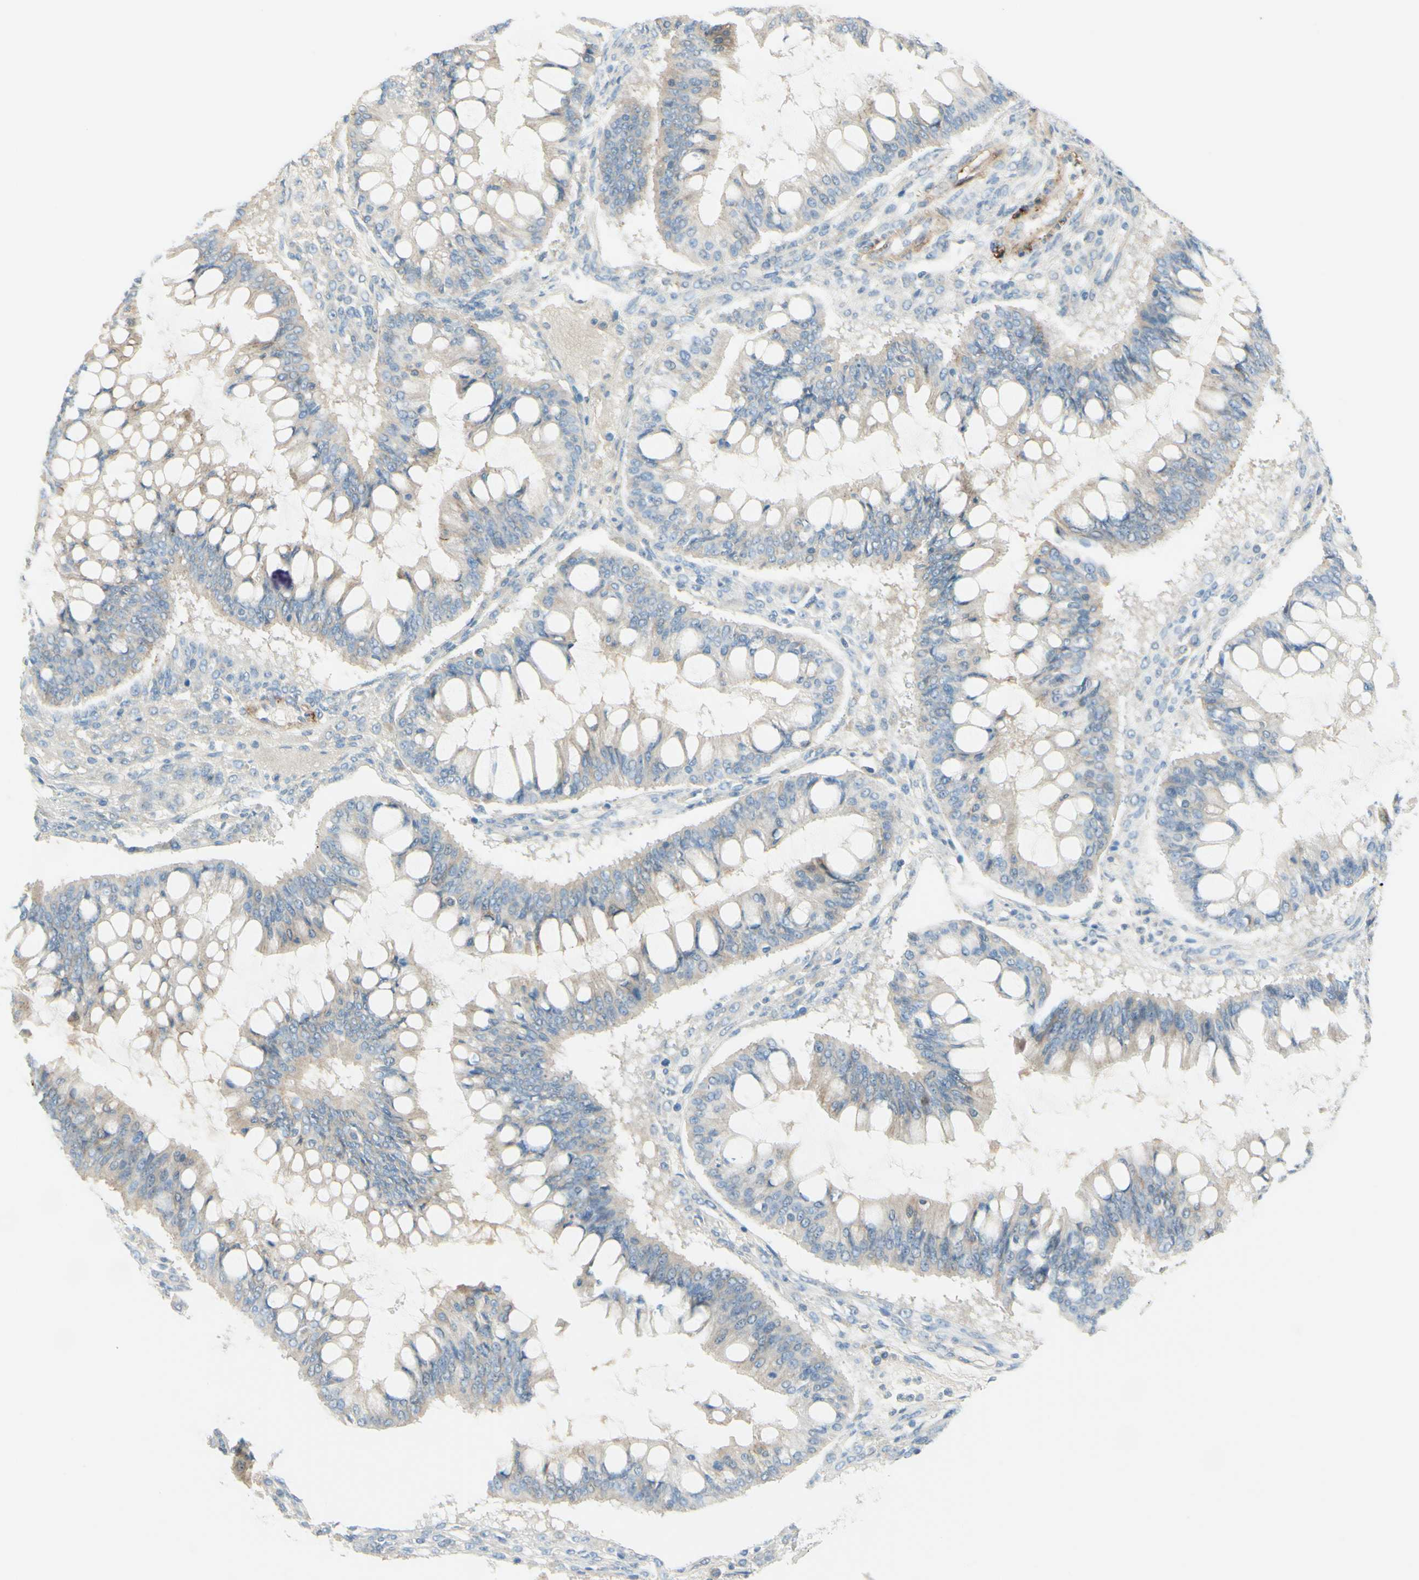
{"staining": {"intensity": "weak", "quantity": ">75%", "location": "cytoplasmic/membranous"}, "tissue": "ovarian cancer", "cell_type": "Tumor cells", "image_type": "cancer", "snomed": [{"axis": "morphology", "description": "Cystadenocarcinoma, mucinous, NOS"}, {"axis": "topography", "description": "Ovary"}], "caption": "Tumor cells show weak cytoplasmic/membranous positivity in about >75% of cells in ovarian cancer. The staining is performed using DAB brown chromogen to label protein expression. The nuclei are counter-stained blue using hematoxylin.", "gene": "ALCAM", "patient": {"sex": "female", "age": 73}}